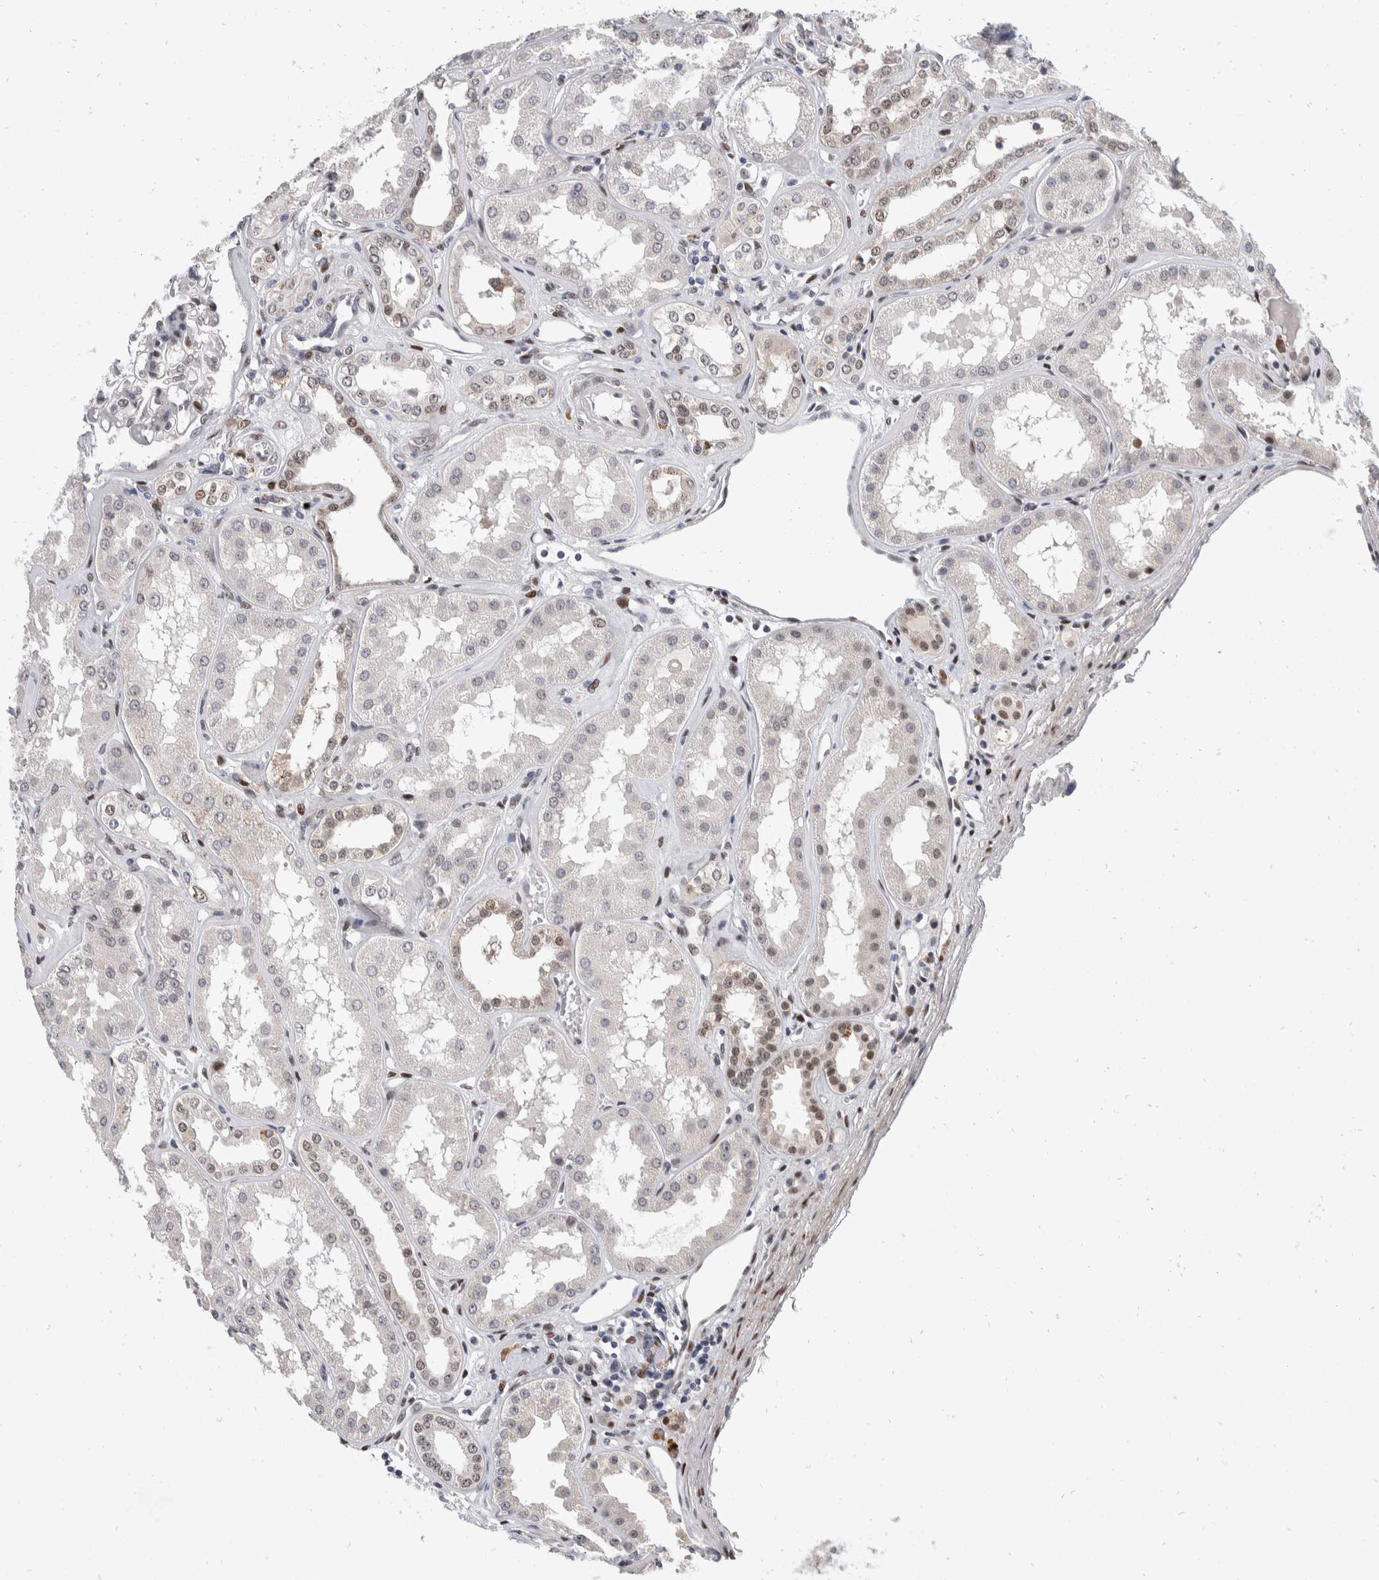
{"staining": {"intensity": "moderate", "quantity": "25%-75%", "location": "nuclear"}, "tissue": "kidney", "cell_type": "Cells in glomeruli", "image_type": "normal", "snomed": [{"axis": "morphology", "description": "Normal tissue, NOS"}, {"axis": "topography", "description": "Kidney"}], "caption": "The histopathology image shows immunohistochemical staining of normal kidney. There is moderate nuclear staining is appreciated in approximately 25%-75% of cells in glomeruli. Using DAB (brown) and hematoxylin (blue) stains, captured at high magnification using brightfield microscopy.", "gene": "ZNF703", "patient": {"sex": "female", "age": 56}}